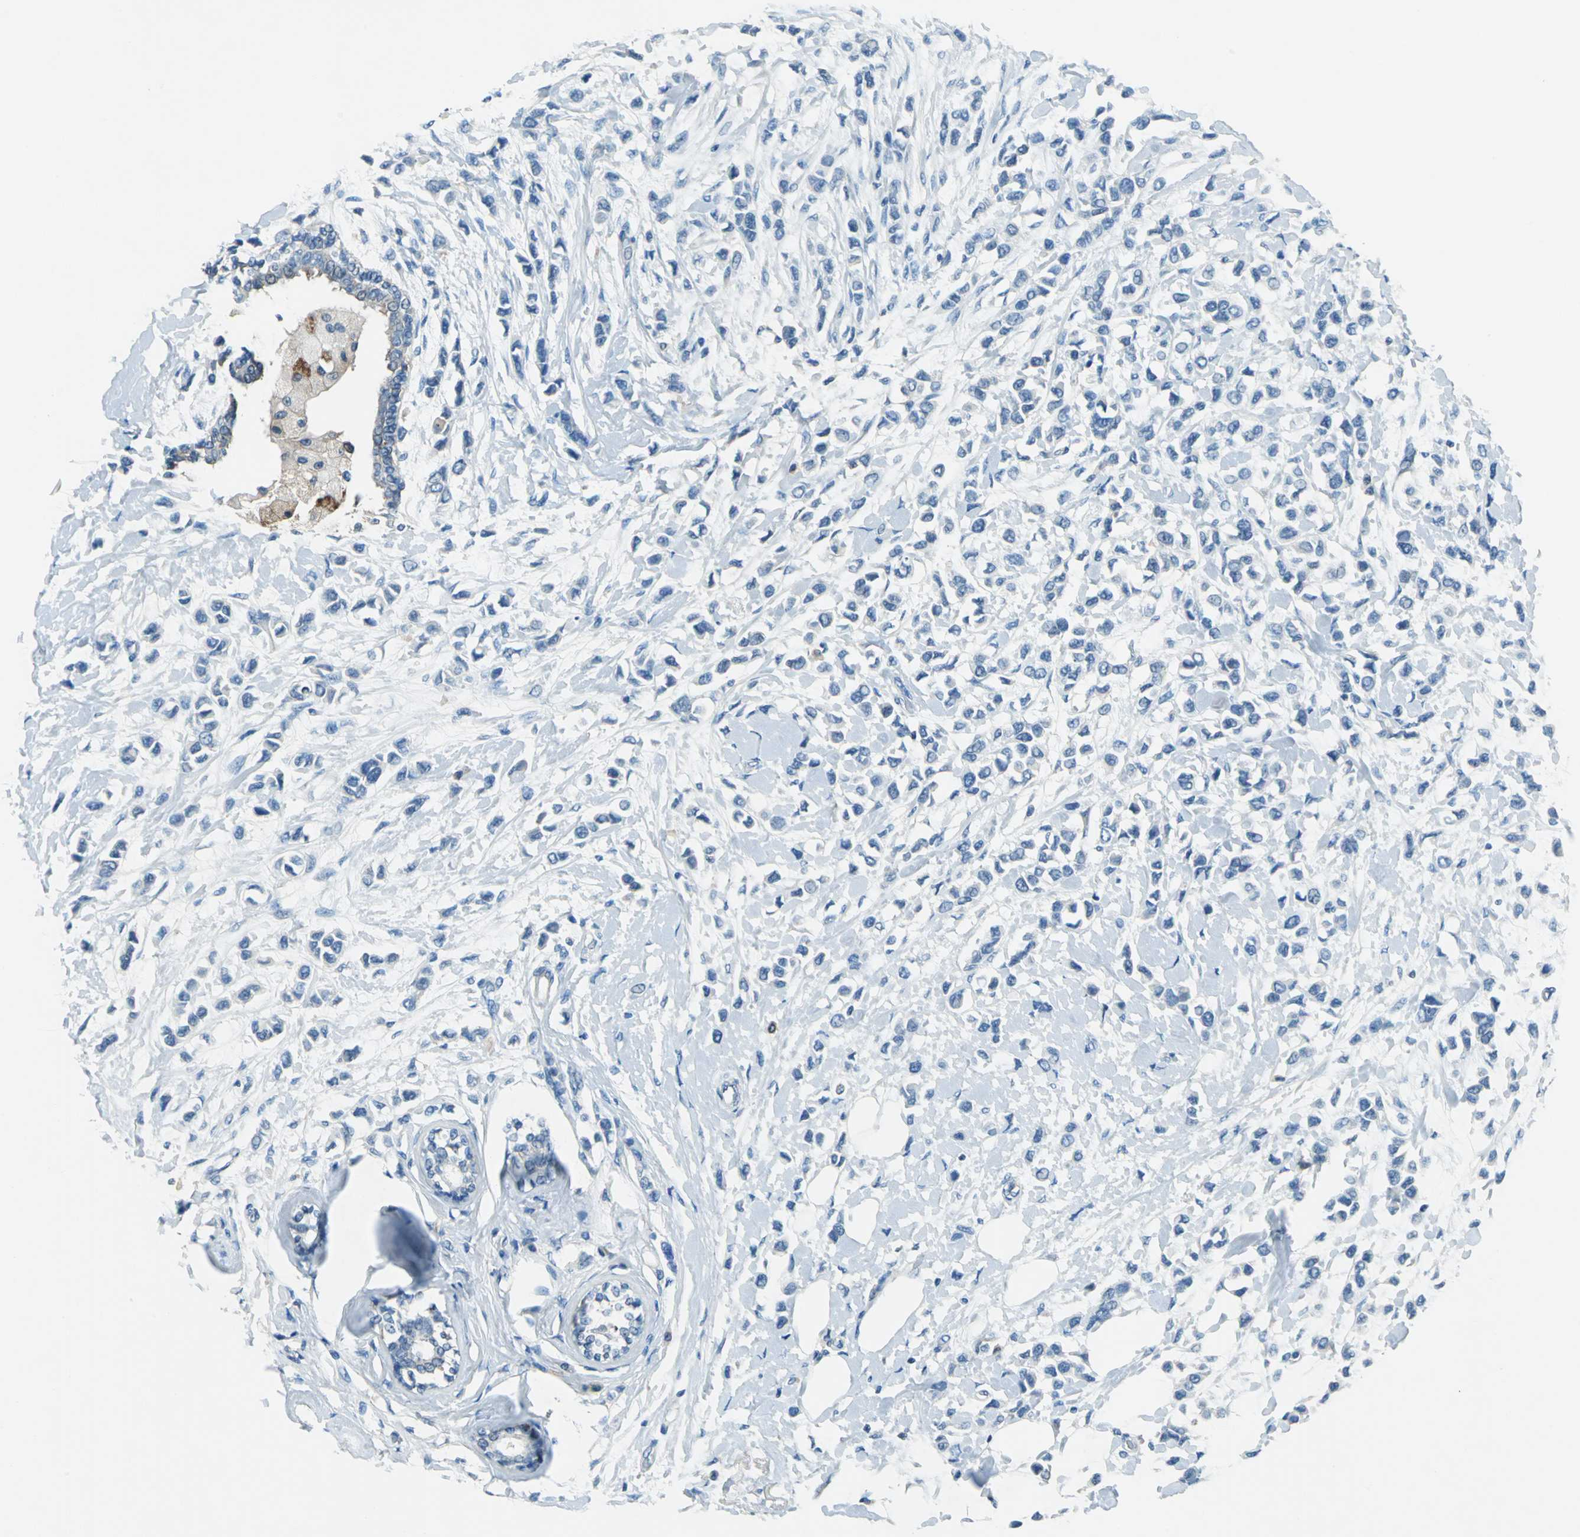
{"staining": {"intensity": "negative", "quantity": "none", "location": "none"}, "tissue": "breast cancer", "cell_type": "Tumor cells", "image_type": "cancer", "snomed": [{"axis": "morphology", "description": "Lobular carcinoma"}, {"axis": "topography", "description": "Breast"}], "caption": "DAB immunohistochemical staining of breast cancer (lobular carcinoma) demonstrates no significant expression in tumor cells. (DAB immunohistochemistry (IHC), high magnification).", "gene": "PRKCA", "patient": {"sex": "female", "age": 51}}